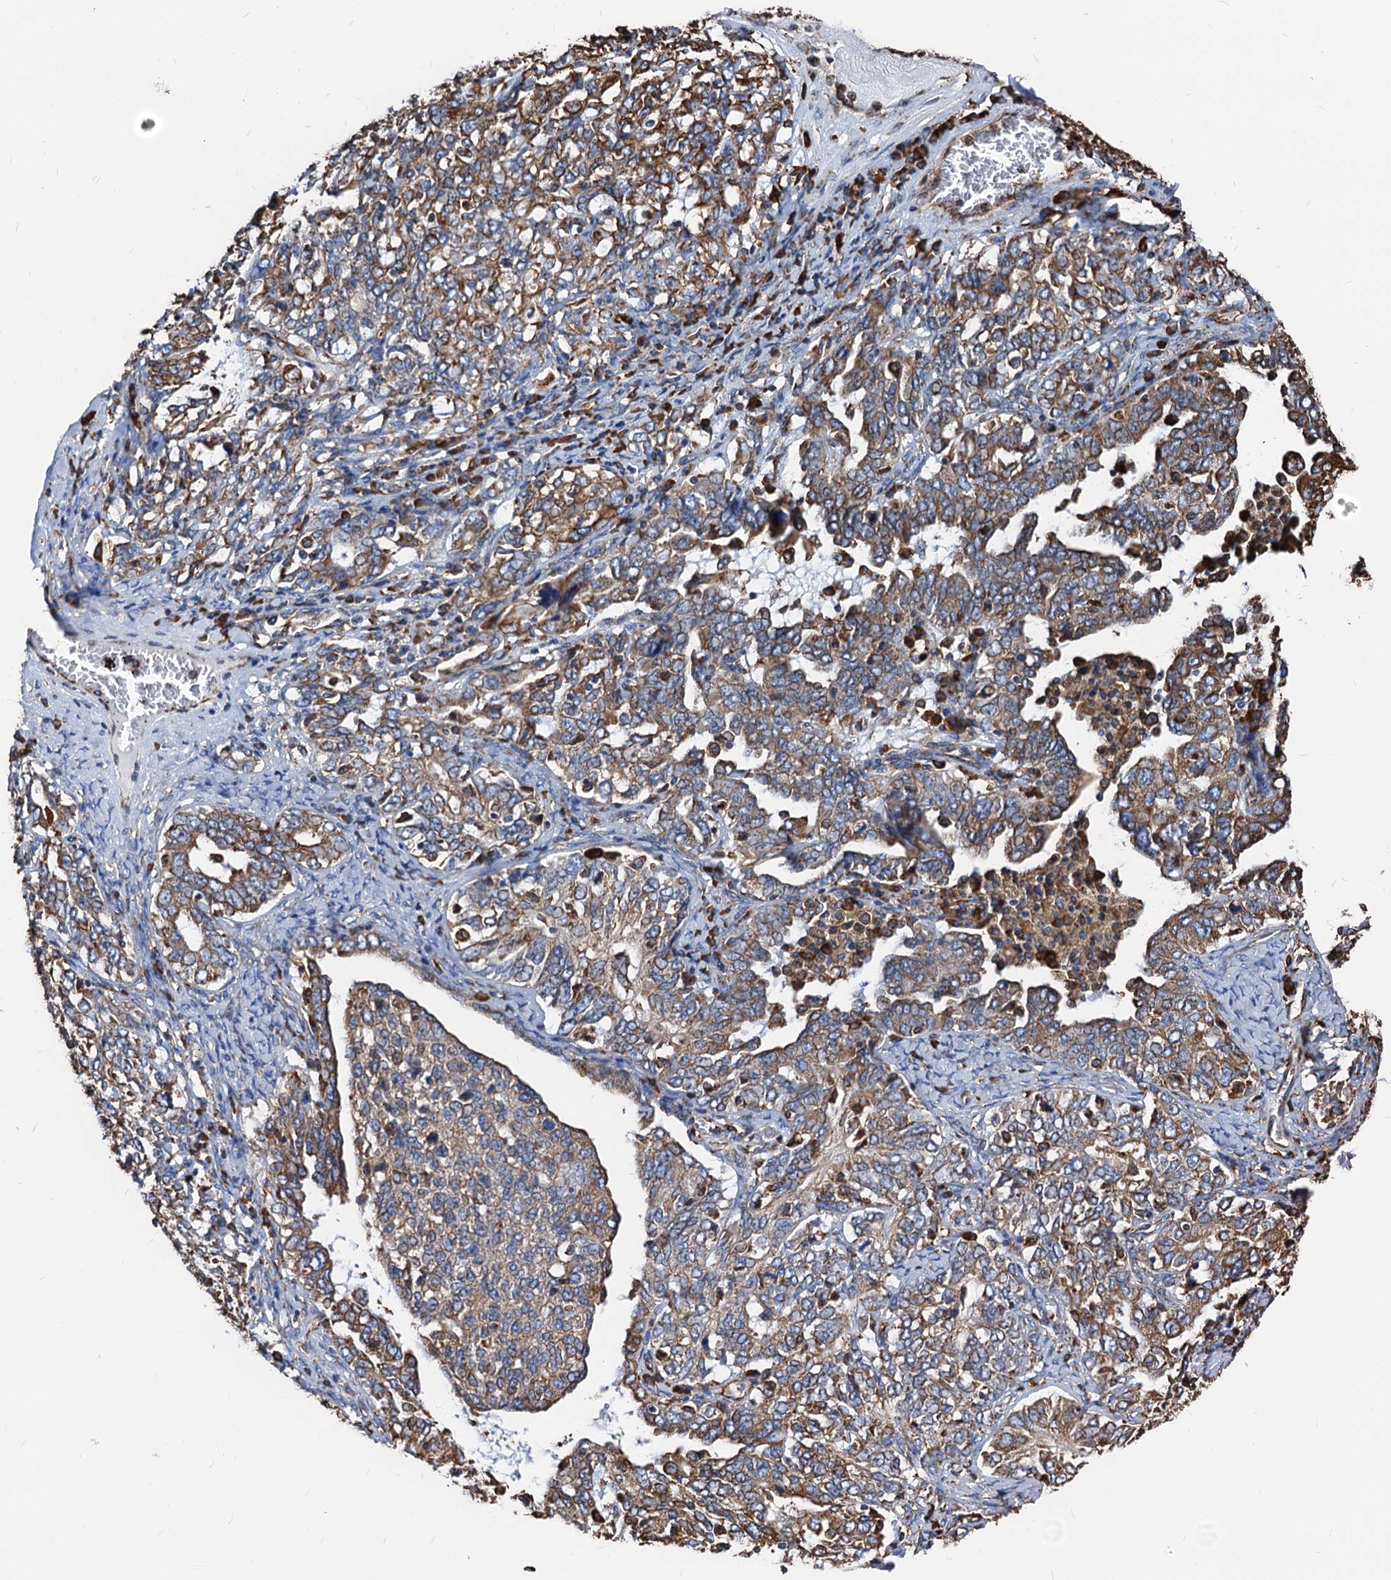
{"staining": {"intensity": "moderate", "quantity": ">75%", "location": "cytoplasmic/membranous"}, "tissue": "ovarian cancer", "cell_type": "Tumor cells", "image_type": "cancer", "snomed": [{"axis": "morphology", "description": "Carcinoma, endometroid"}, {"axis": "topography", "description": "Ovary"}], "caption": "Ovarian cancer (endometroid carcinoma) stained with a protein marker exhibits moderate staining in tumor cells.", "gene": "HSPA5", "patient": {"sex": "female", "age": 62}}